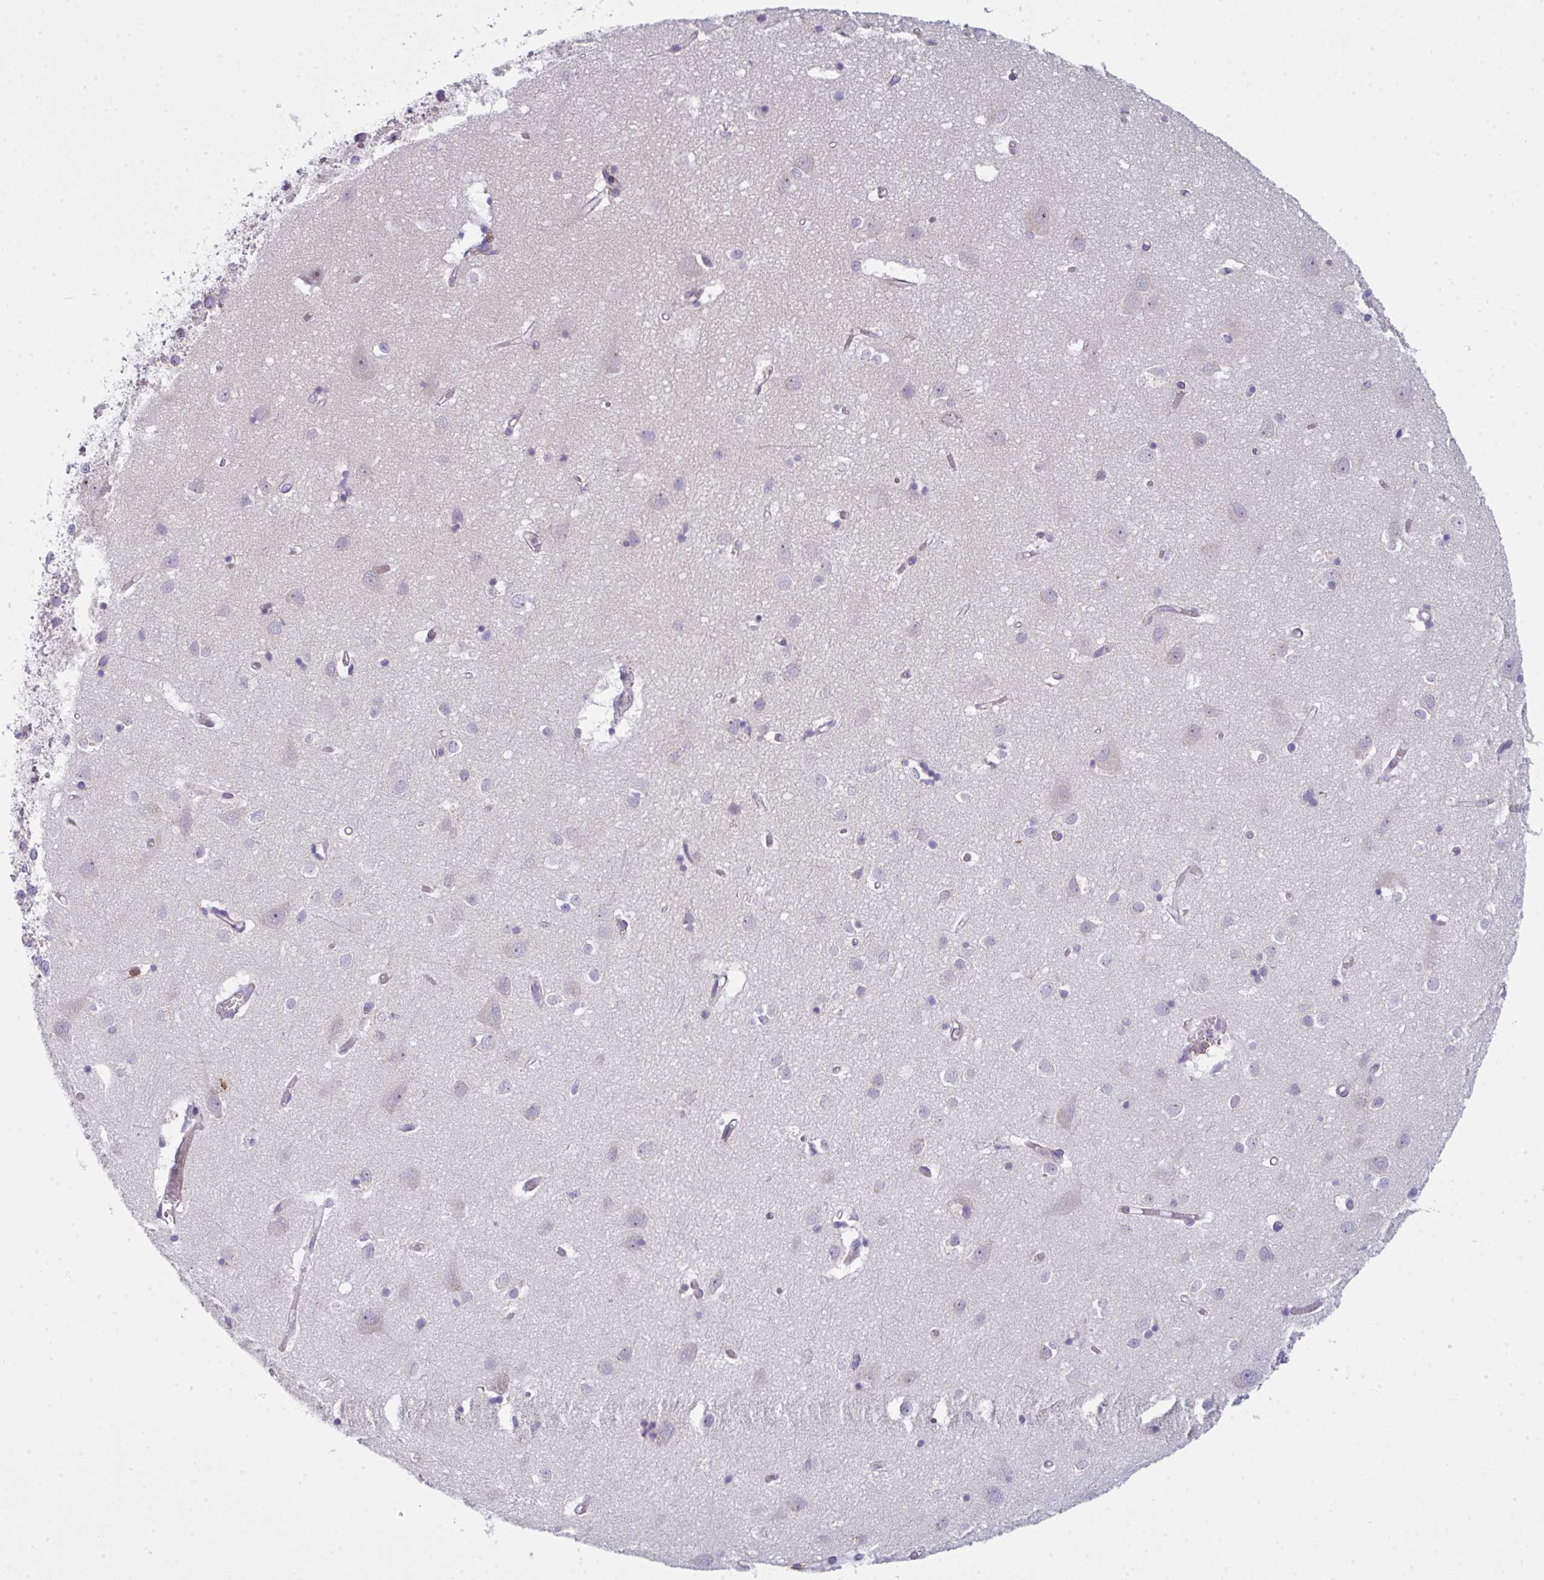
{"staining": {"intensity": "negative", "quantity": "none", "location": "none"}, "tissue": "cerebral cortex", "cell_type": "Endothelial cells", "image_type": "normal", "snomed": [{"axis": "morphology", "description": "Normal tissue, NOS"}, {"axis": "topography", "description": "Cerebral cortex"}], "caption": "The image displays no significant positivity in endothelial cells of cerebral cortex. (DAB immunohistochemistry (IHC) visualized using brightfield microscopy, high magnification).", "gene": "CD80", "patient": {"sex": "male", "age": 70}}